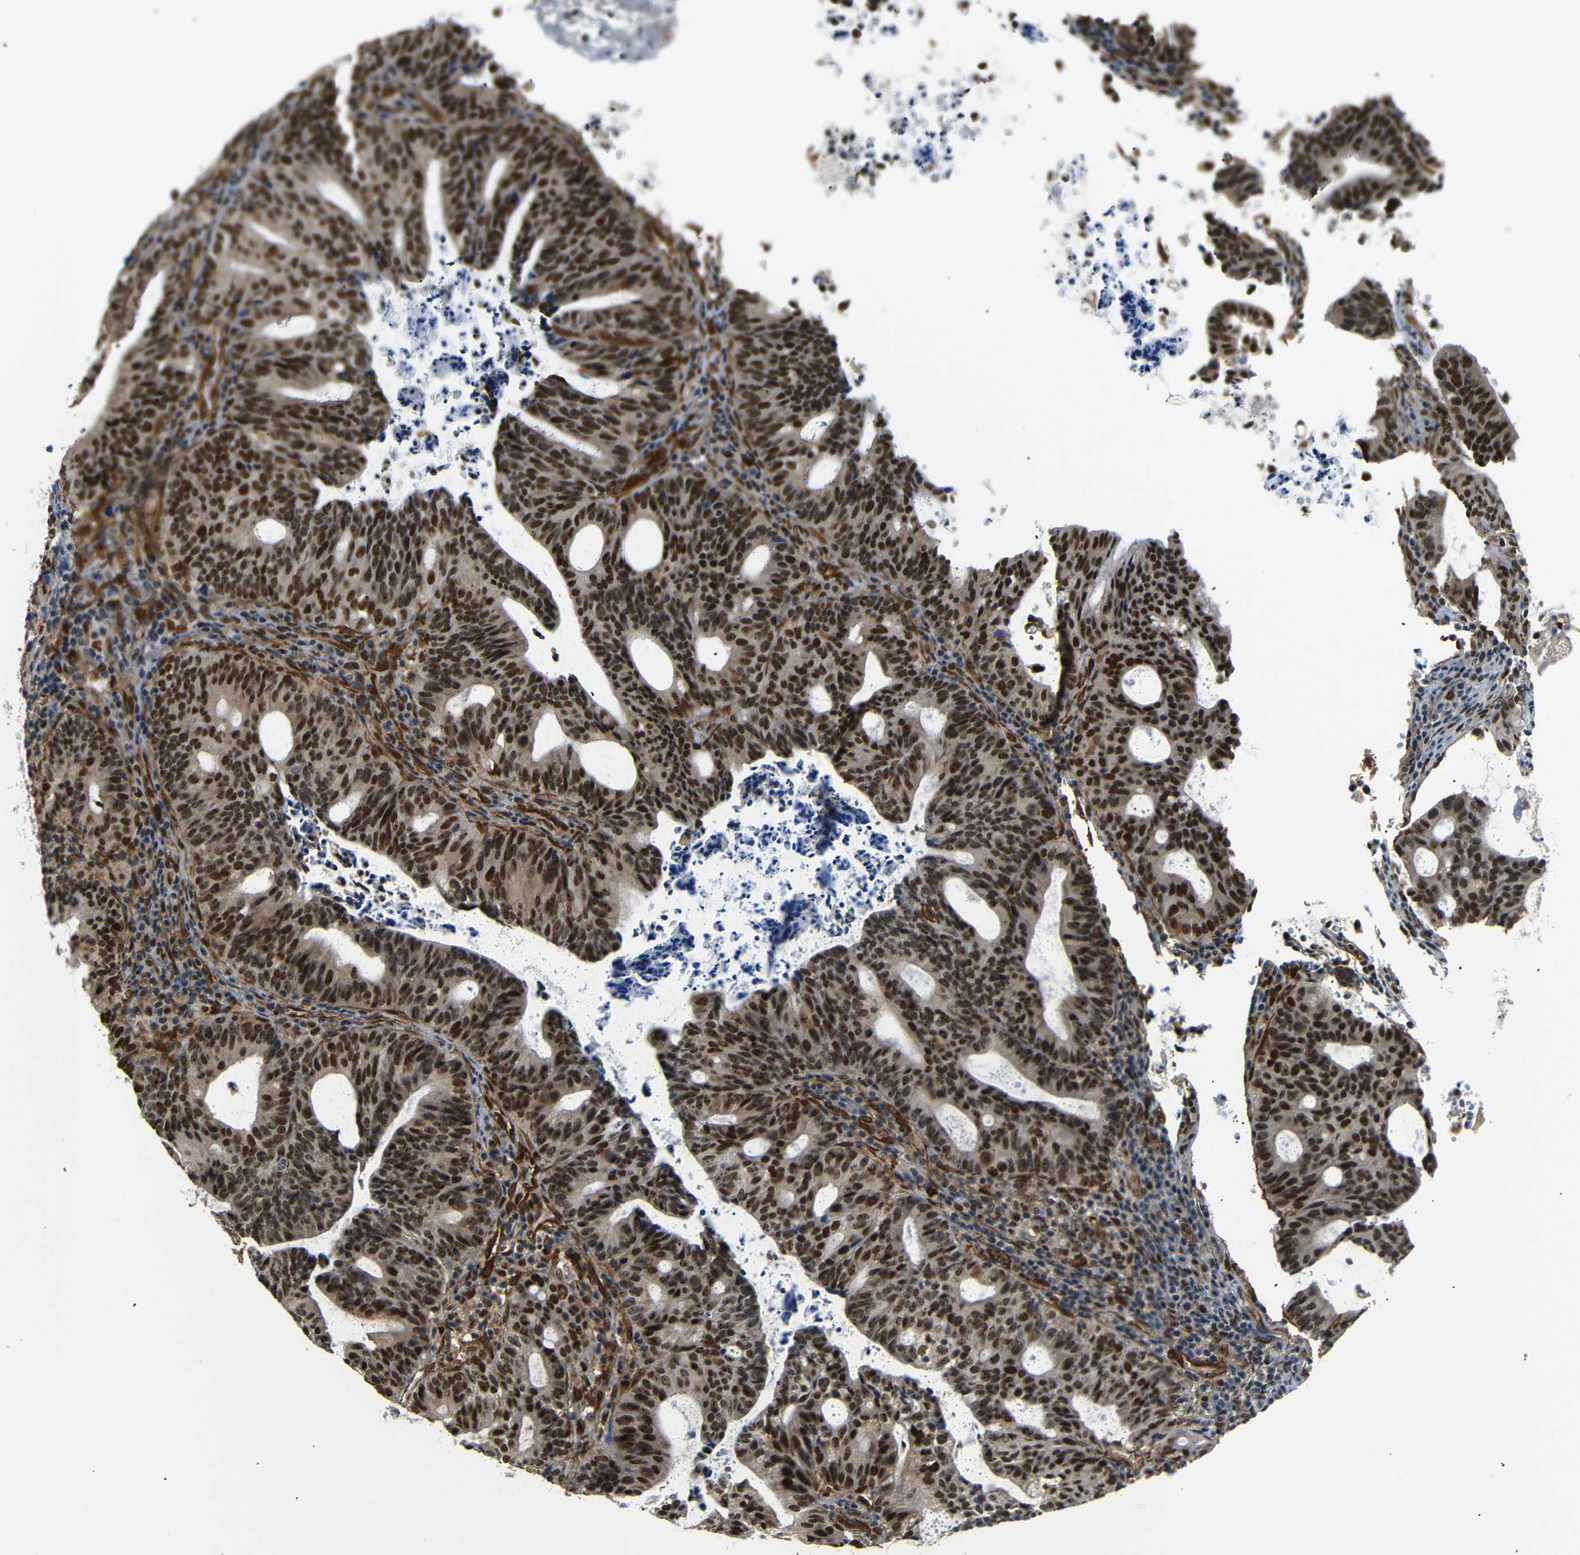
{"staining": {"intensity": "strong", "quantity": ">75%", "location": "cytoplasmic/membranous,nuclear"}, "tissue": "endometrial cancer", "cell_type": "Tumor cells", "image_type": "cancer", "snomed": [{"axis": "morphology", "description": "Adenocarcinoma, NOS"}, {"axis": "topography", "description": "Uterus"}], "caption": "Strong cytoplasmic/membranous and nuclear expression for a protein is appreciated in about >75% of tumor cells of endometrial cancer using immunohistochemistry.", "gene": "PARN", "patient": {"sex": "female", "age": 83}}